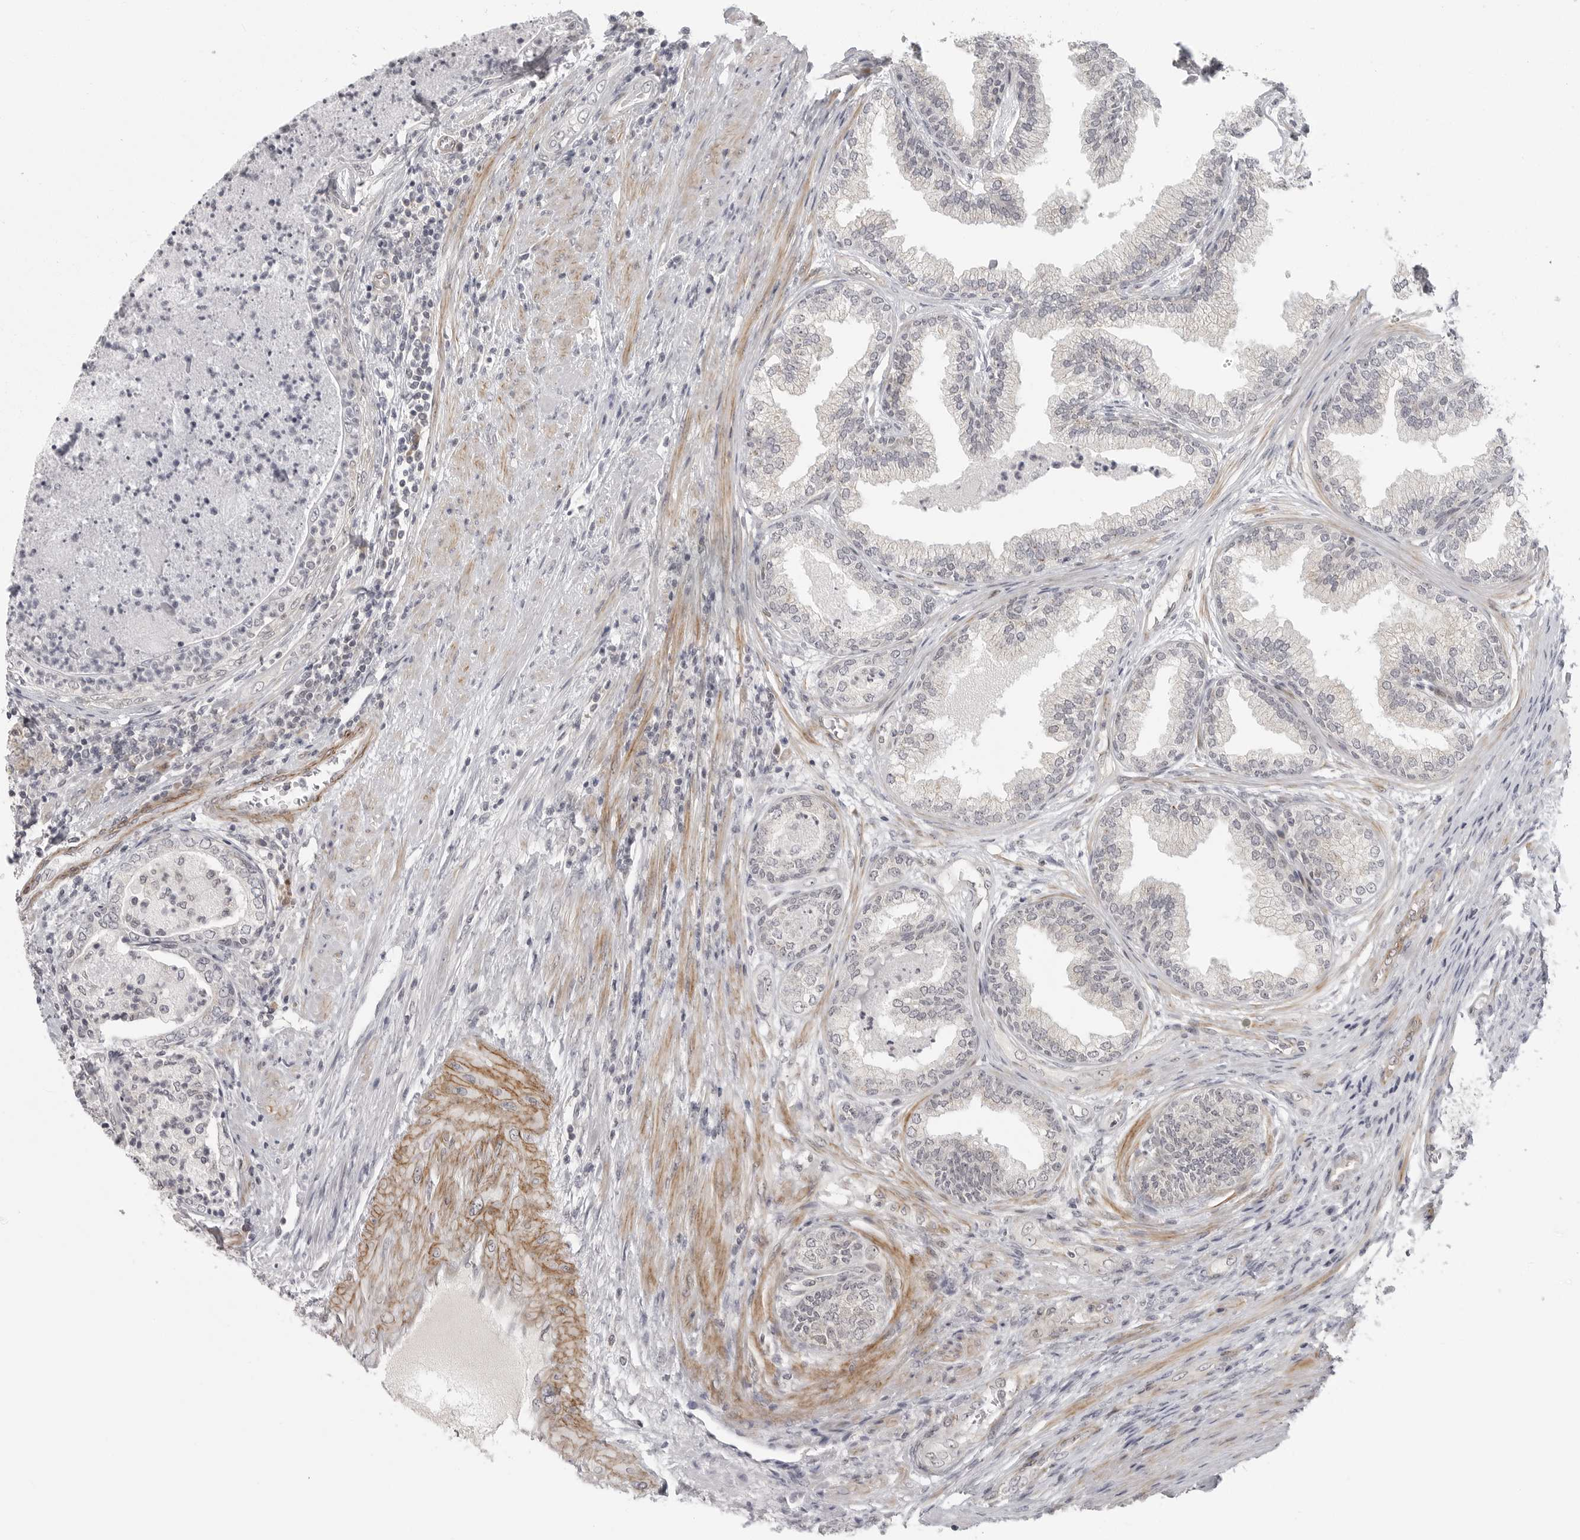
{"staining": {"intensity": "negative", "quantity": "none", "location": "none"}, "tissue": "prostate", "cell_type": "Glandular cells", "image_type": "normal", "snomed": [{"axis": "morphology", "description": "Normal tissue, NOS"}, {"axis": "topography", "description": "Prostate"}], "caption": "This is a photomicrograph of IHC staining of benign prostate, which shows no expression in glandular cells. (Immunohistochemistry, brightfield microscopy, high magnification).", "gene": "TUT4", "patient": {"sex": "male", "age": 76}}